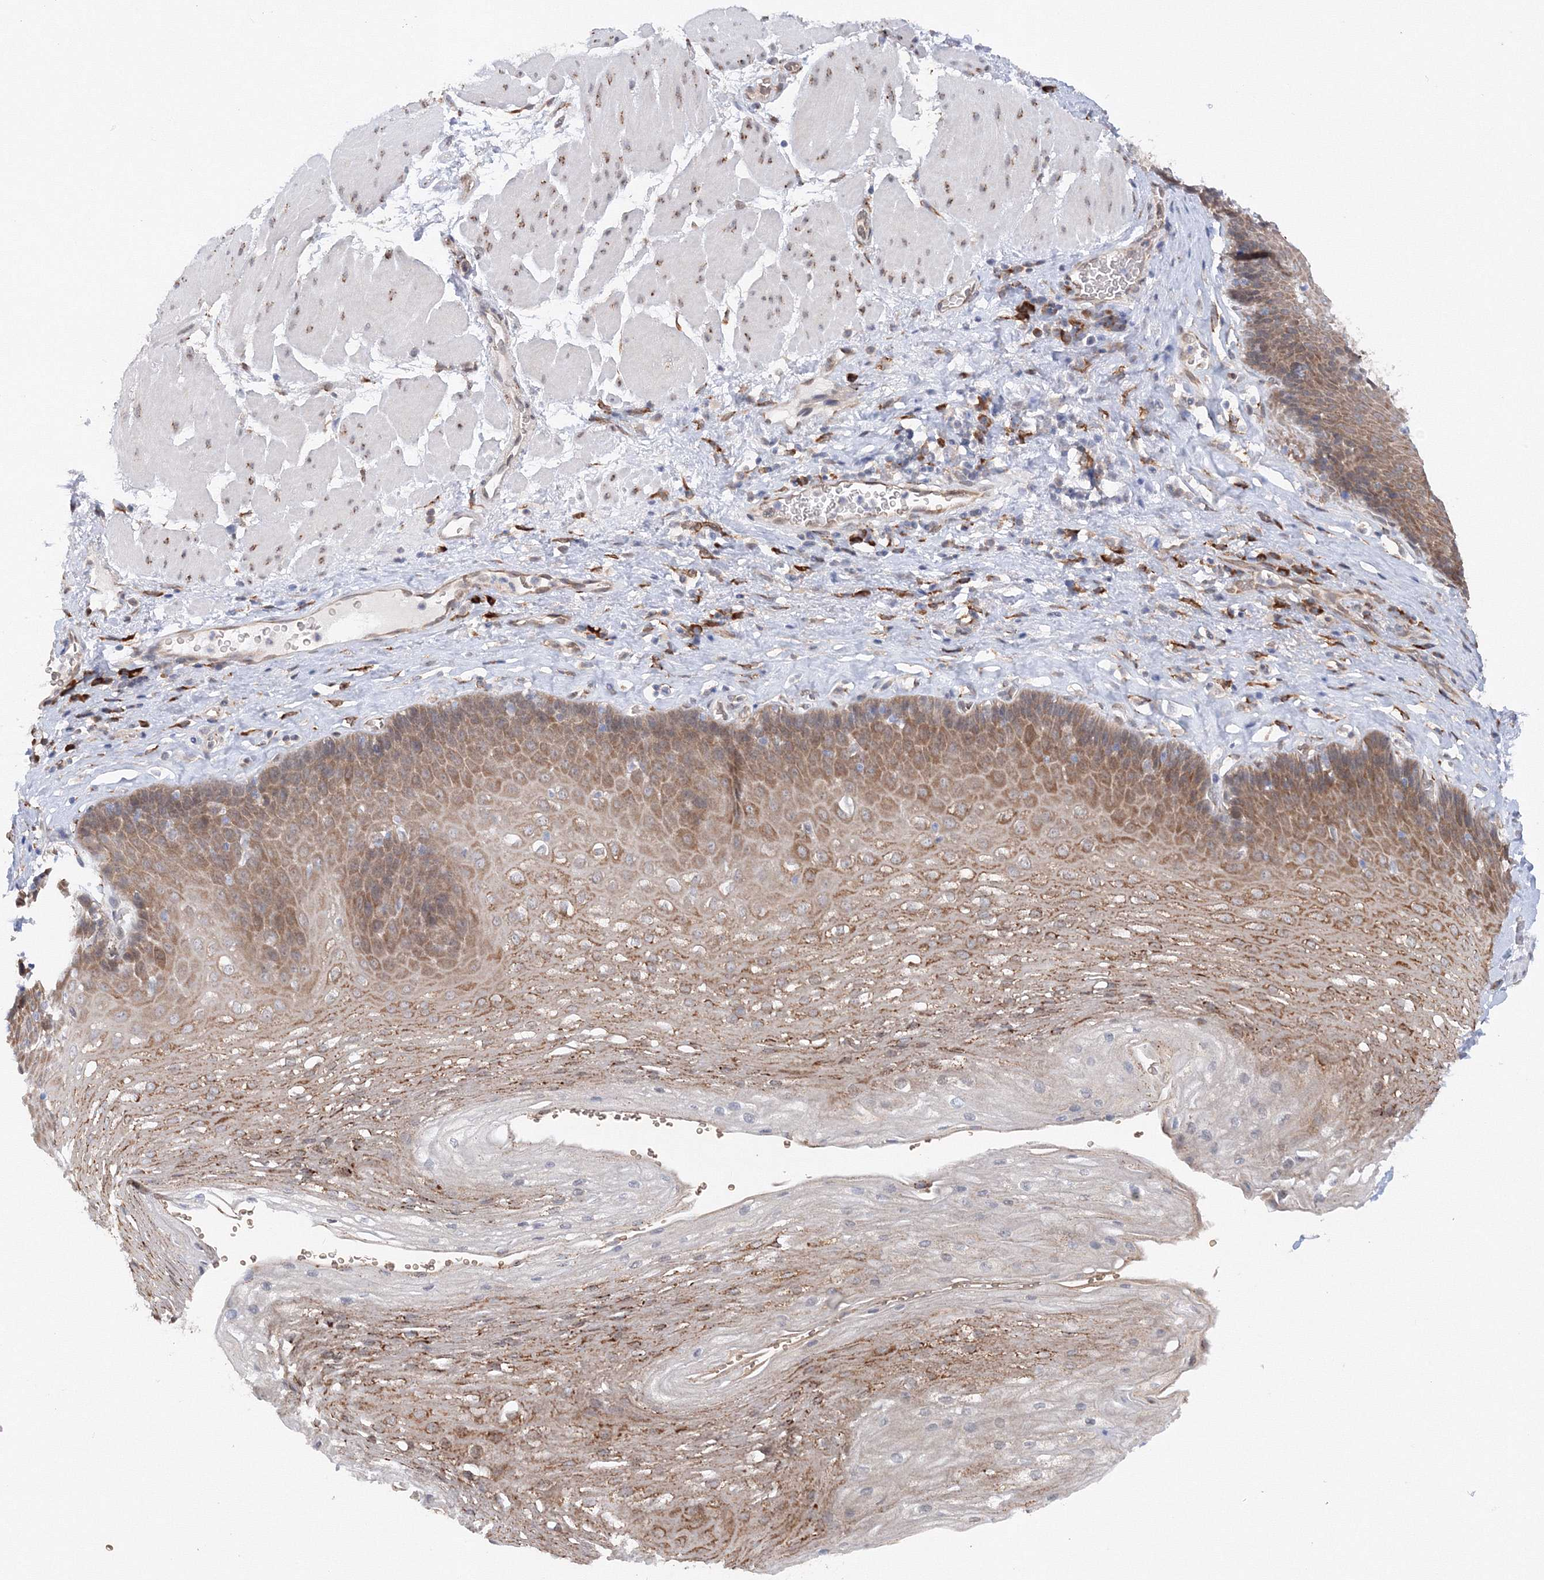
{"staining": {"intensity": "moderate", "quantity": ">75%", "location": "cytoplasmic/membranous"}, "tissue": "esophagus", "cell_type": "Squamous epithelial cells", "image_type": "normal", "snomed": [{"axis": "morphology", "description": "Normal tissue, NOS"}, {"axis": "topography", "description": "Esophagus"}], "caption": "Unremarkable esophagus reveals moderate cytoplasmic/membranous expression in approximately >75% of squamous epithelial cells Ihc stains the protein in brown and the nuclei are stained blue..", "gene": "DIS3L2", "patient": {"sex": "female", "age": 66}}